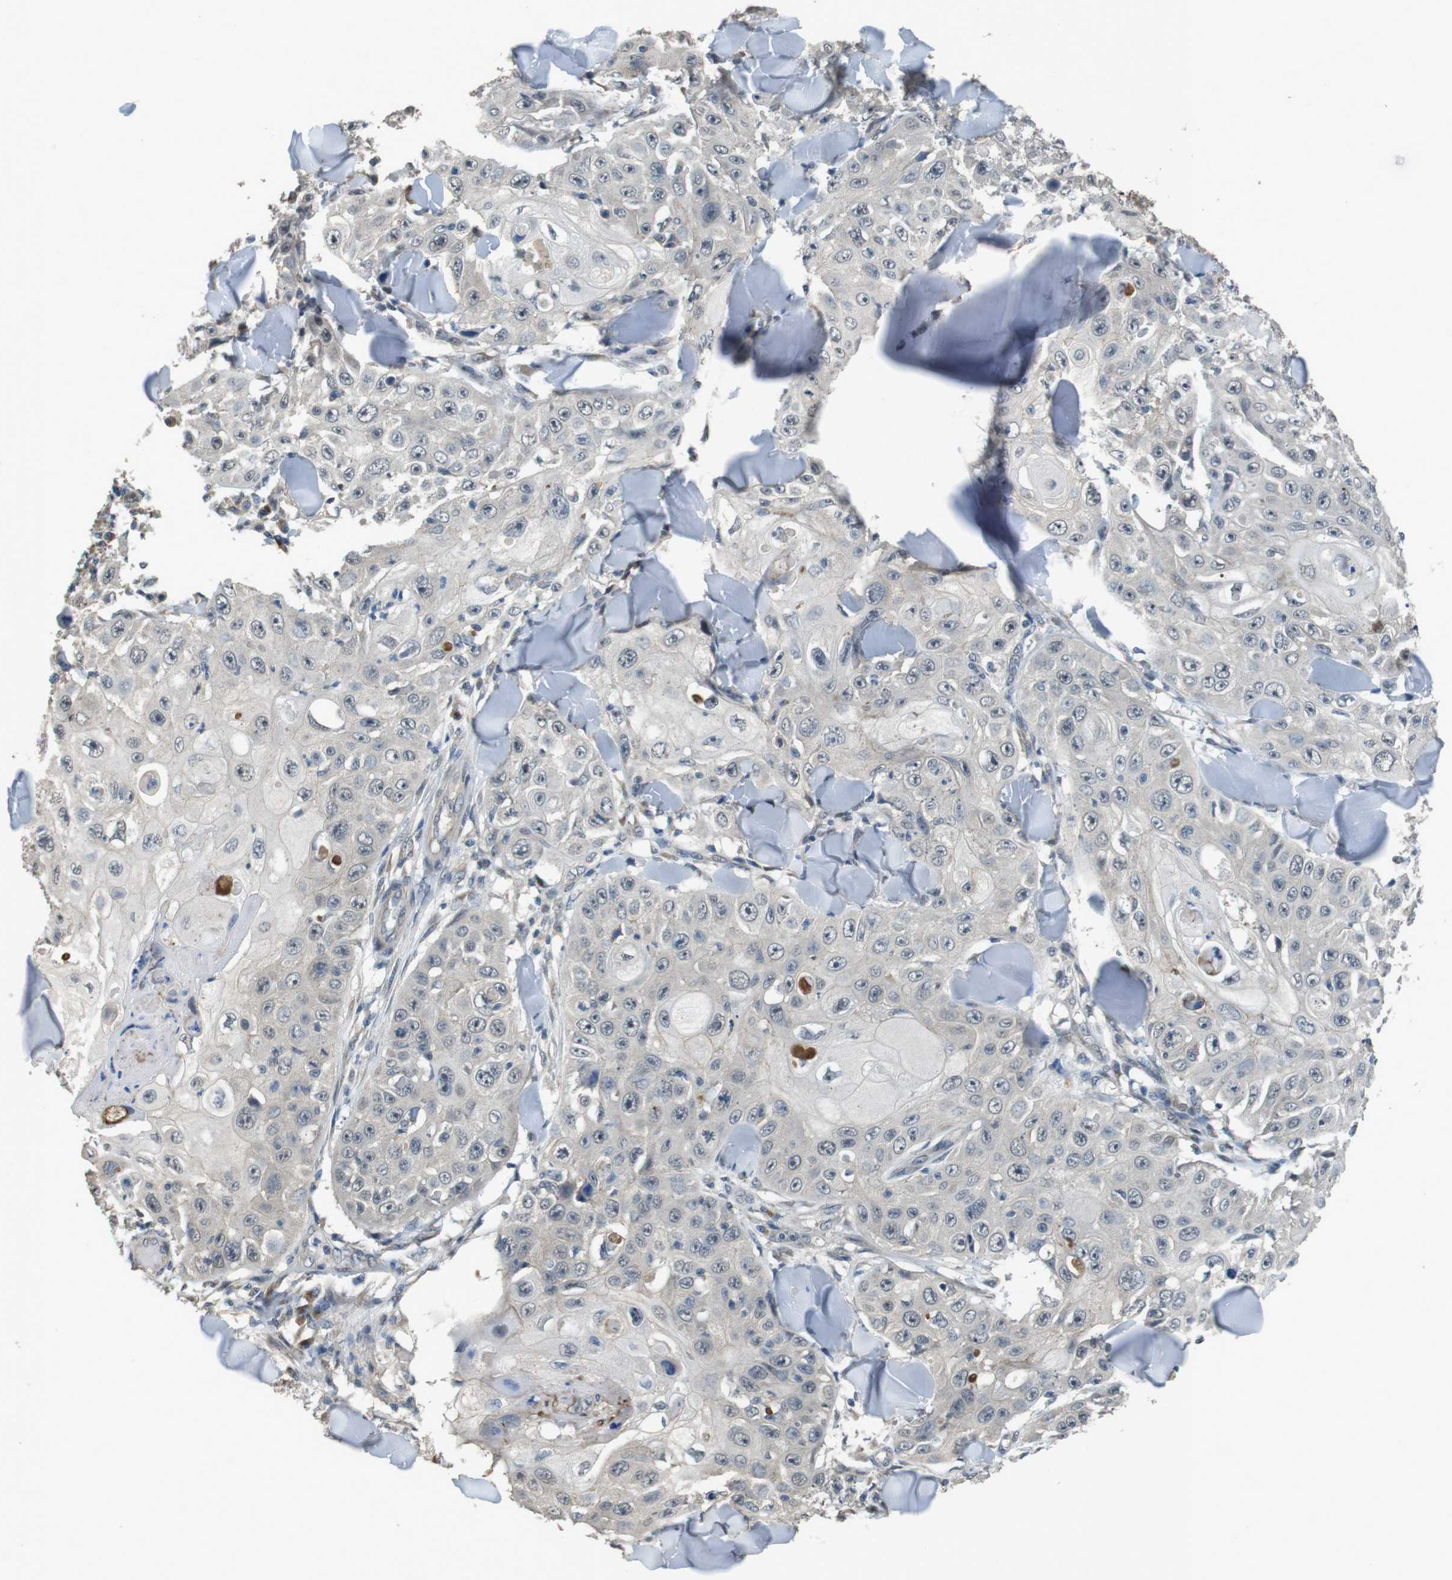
{"staining": {"intensity": "negative", "quantity": "none", "location": "none"}, "tissue": "skin cancer", "cell_type": "Tumor cells", "image_type": "cancer", "snomed": [{"axis": "morphology", "description": "Squamous cell carcinoma, NOS"}, {"axis": "topography", "description": "Skin"}], "caption": "There is no significant positivity in tumor cells of squamous cell carcinoma (skin).", "gene": "CLDN7", "patient": {"sex": "male", "age": 86}}